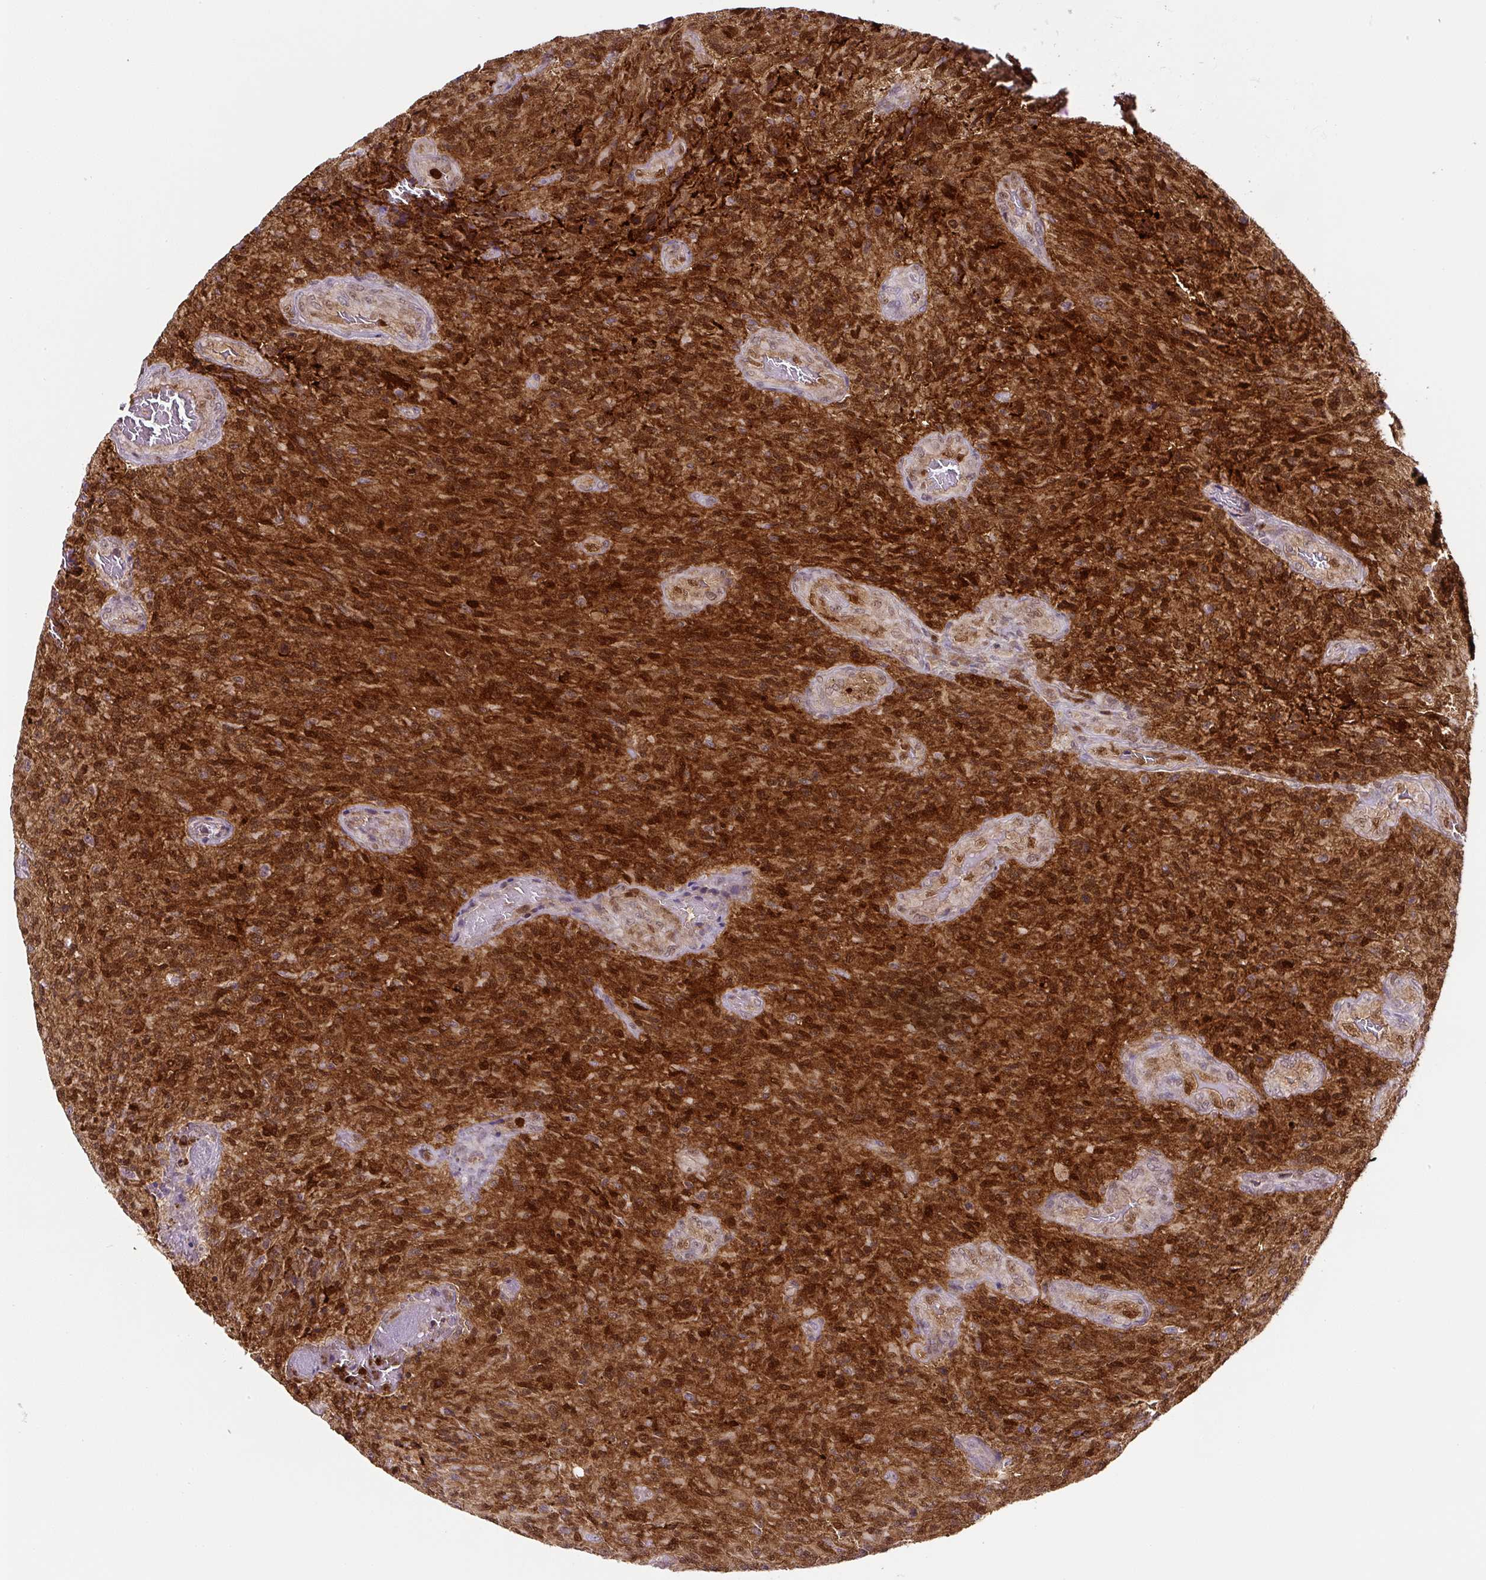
{"staining": {"intensity": "moderate", "quantity": ">75%", "location": "cytoplasmic/membranous,nuclear"}, "tissue": "glioma", "cell_type": "Tumor cells", "image_type": "cancer", "snomed": [{"axis": "morphology", "description": "Normal tissue, NOS"}, {"axis": "morphology", "description": "Glioma, malignant, High grade"}, {"axis": "topography", "description": "Cerebral cortex"}], "caption": "The micrograph displays staining of glioma, revealing moderate cytoplasmic/membranous and nuclear protein staining (brown color) within tumor cells.", "gene": "ANXA1", "patient": {"sex": "male", "age": 56}}